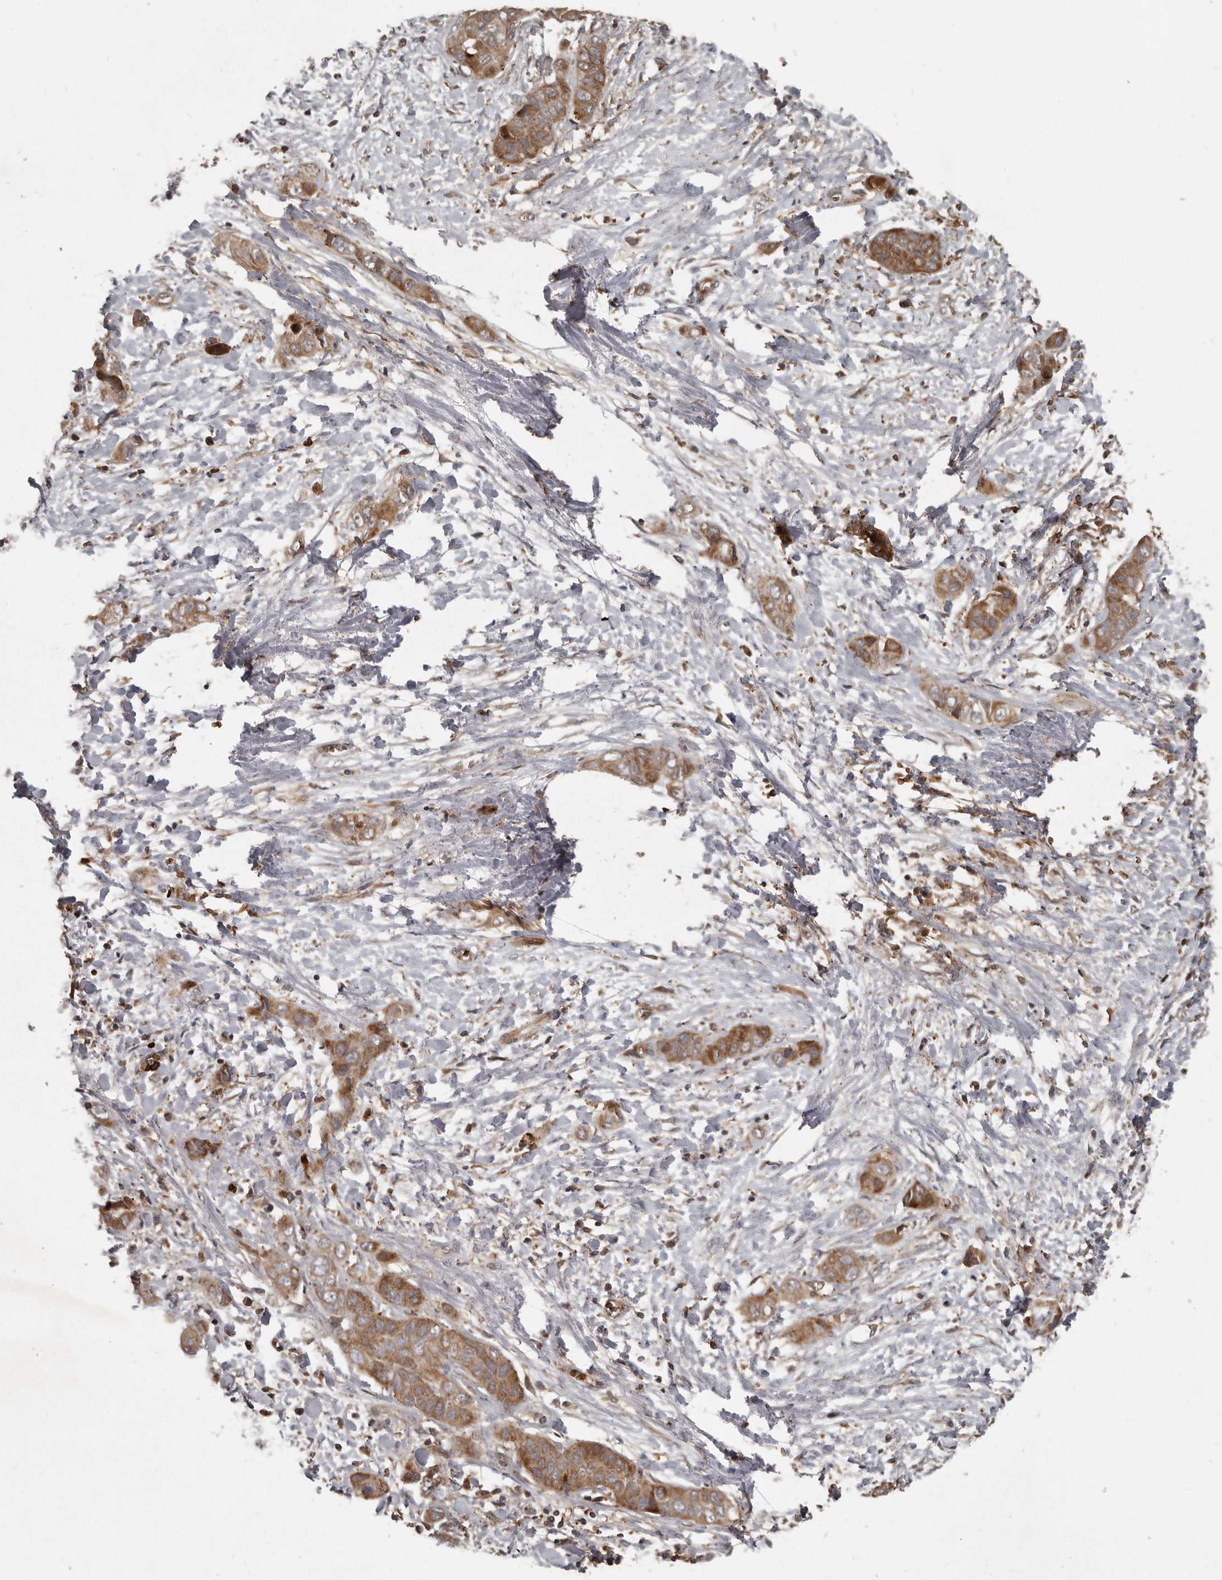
{"staining": {"intensity": "moderate", "quantity": ">75%", "location": "cytoplasmic/membranous"}, "tissue": "liver cancer", "cell_type": "Tumor cells", "image_type": "cancer", "snomed": [{"axis": "morphology", "description": "Cholangiocarcinoma"}, {"axis": "topography", "description": "Liver"}], "caption": "A brown stain highlights moderate cytoplasmic/membranous expression of a protein in human liver cancer tumor cells.", "gene": "FBXO31", "patient": {"sex": "female", "age": 52}}